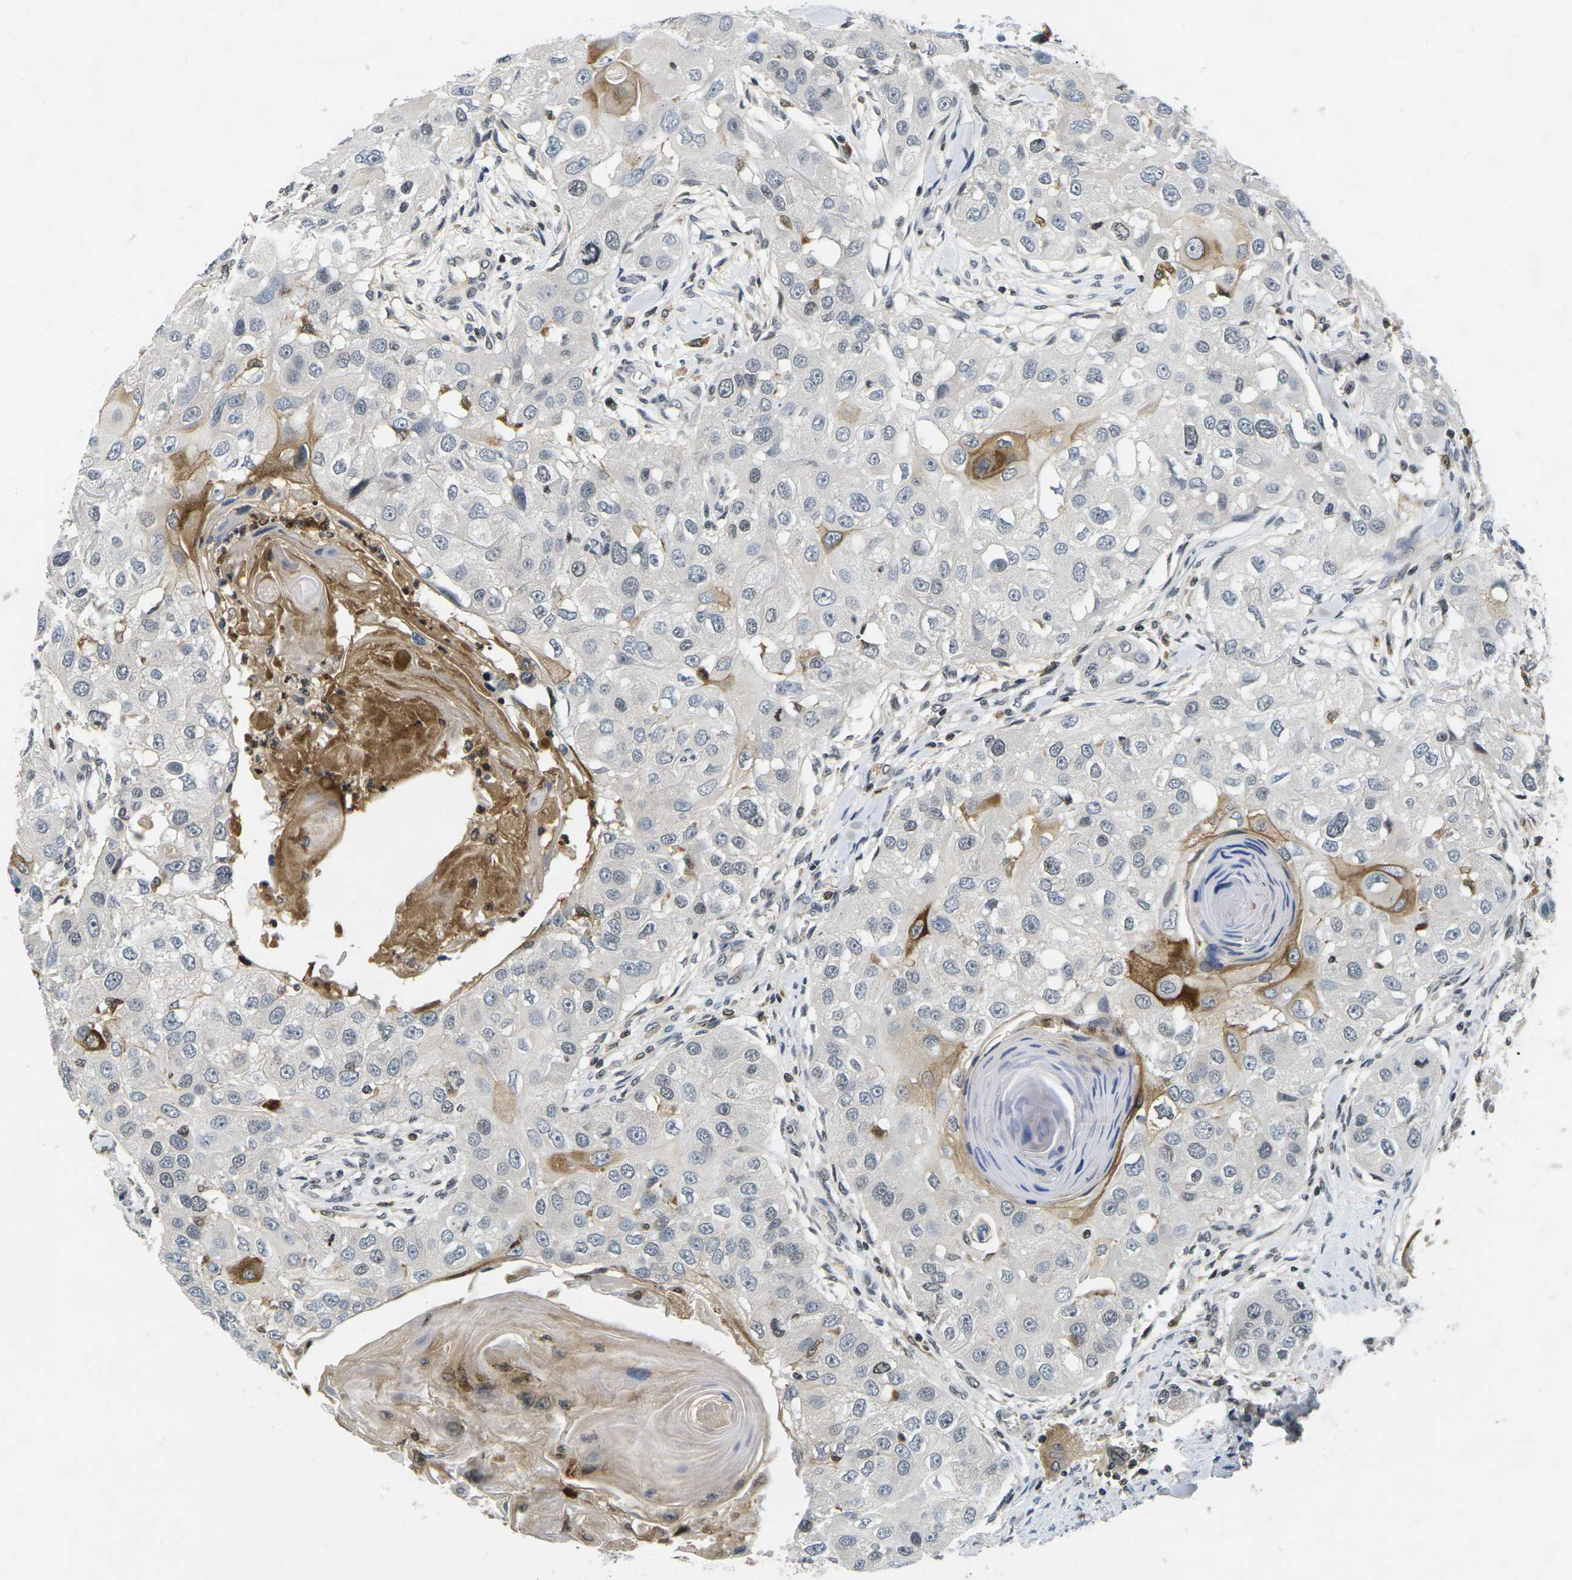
{"staining": {"intensity": "moderate", "quantity": "<25%", "location": "cytoplasmic/membranous"}, "tissue": "head and neck cancer", "cell_type": "Tumor cells", "image_type": "cancer", "snomed": [{"axis": "morphology", "description": "Normal tissue, NOS"}, {"axis": "morphology", "description": "Squamous cell carcinoma, NOS"}, {"axis": "topography", "description": "Skeletal muscle"}, {"axis": "topography", "description": "Head-Neck"}], "caption": "Head and neck squamous cell carcinoma stained with IHC reveals moderate cytoplasmic/membranous positivity in about <25% of tumor cells. Immunohistochemistry stains the protein in brown and the nuclei are stained blue.", "gene": "C1QC", "patient": {"sex": "male", "age": 51}}